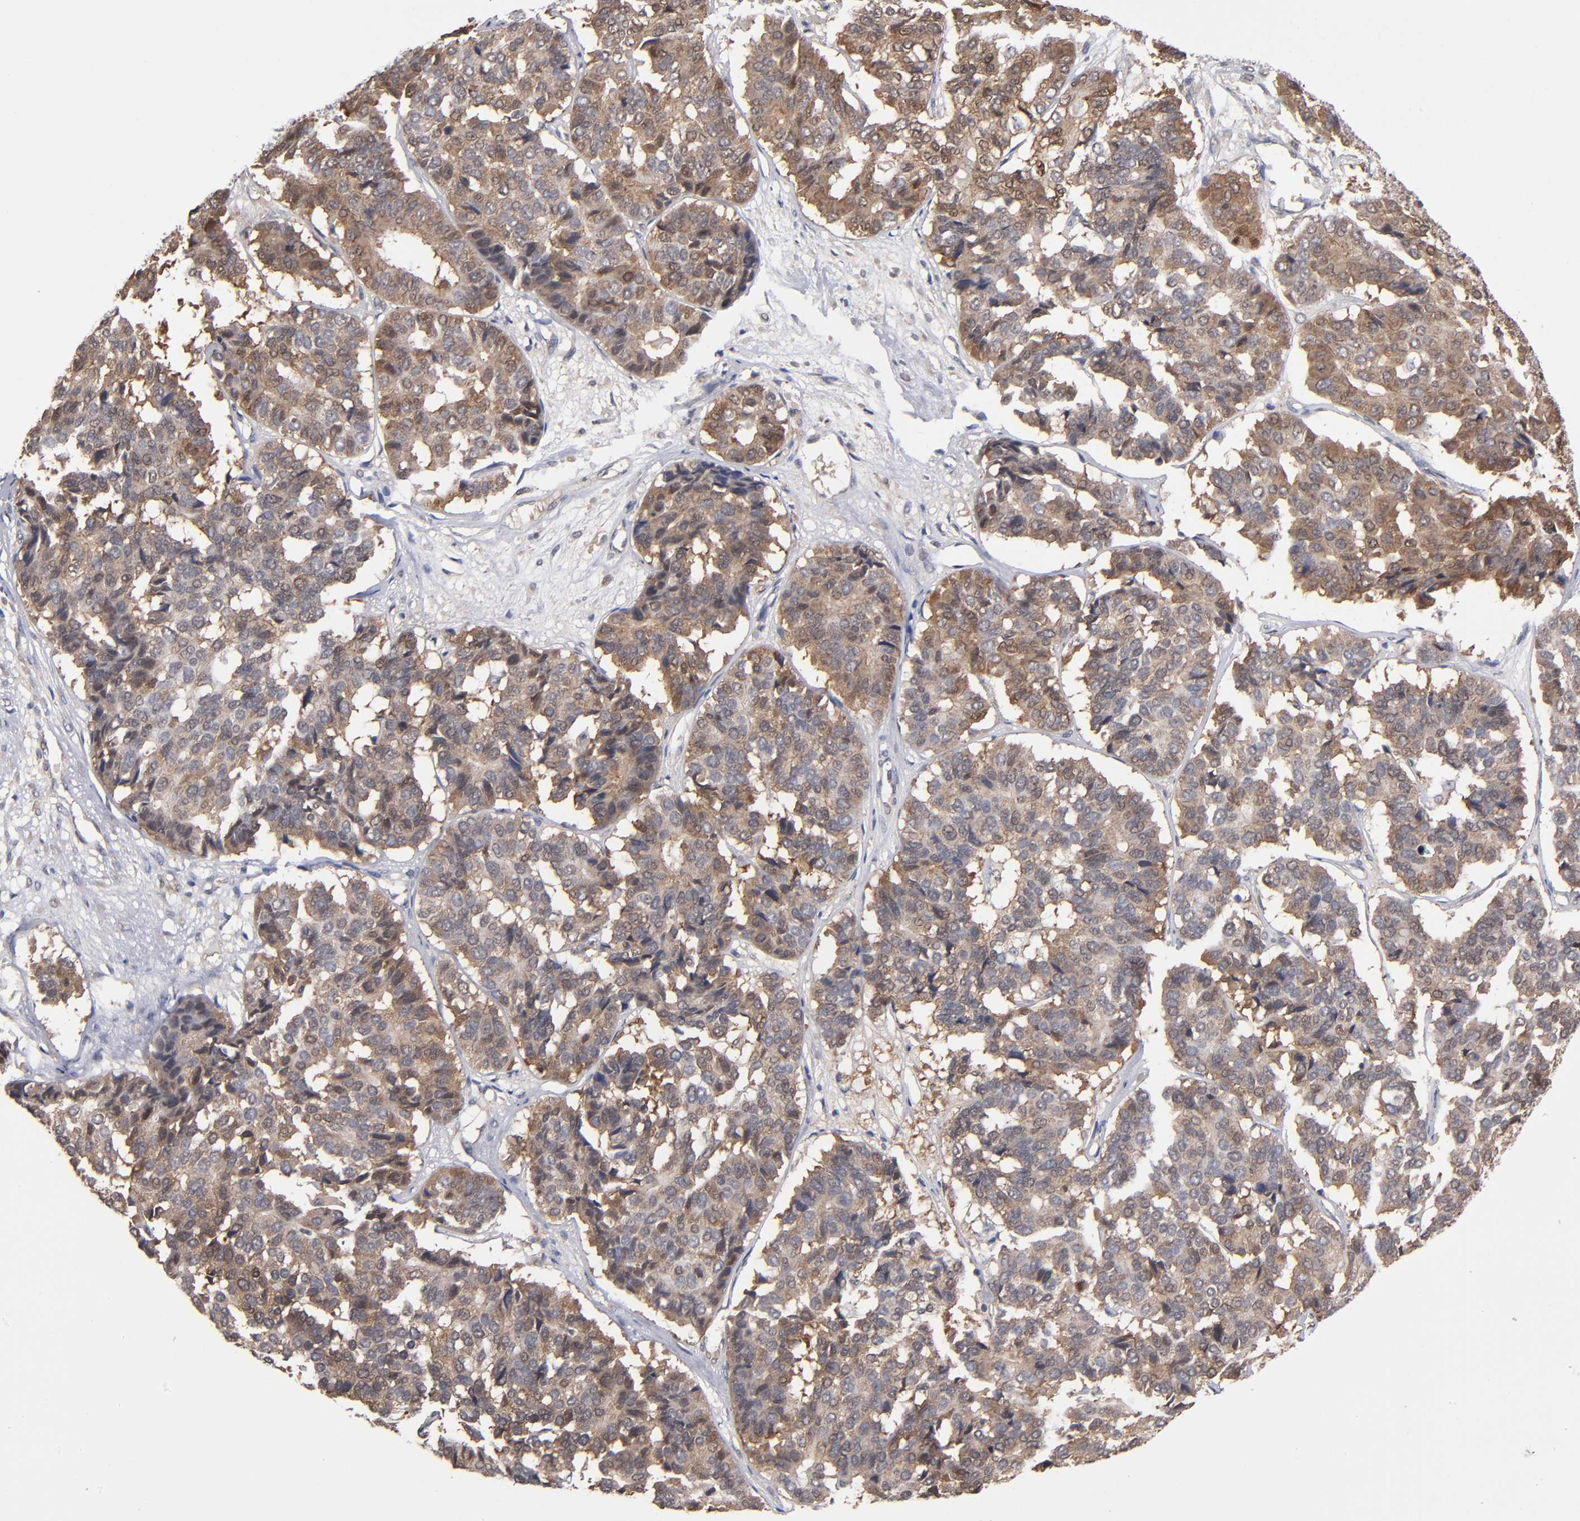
{"staining": {"intensity": "moderate", "quantity": ">75%", "location": "cytoplasmic/membranous"}, "tissue": "pancreatic cancer", "cell_type": "Tumor cells", "image_type": "cancer", "snomed": [{"axis": "morphology", "description": "Adenocarcinoma, NOS"}, {"axis": "topography", "description": "Pancreas"}], "caption": "Immunohistochemistry staining of pancreatic cancer, which reveals medium levels of moderate cytoplasmic/membranous staining in about >75% of tumor cells indicating moderate cytoplasmic/membranous protein staining. The staining was performed using DAB (brown) for protein detection and nuclei were counterstained in hematoxylin (blue).", "gene": "ALG13", "patient": {"sex": "male", "age": 50}}